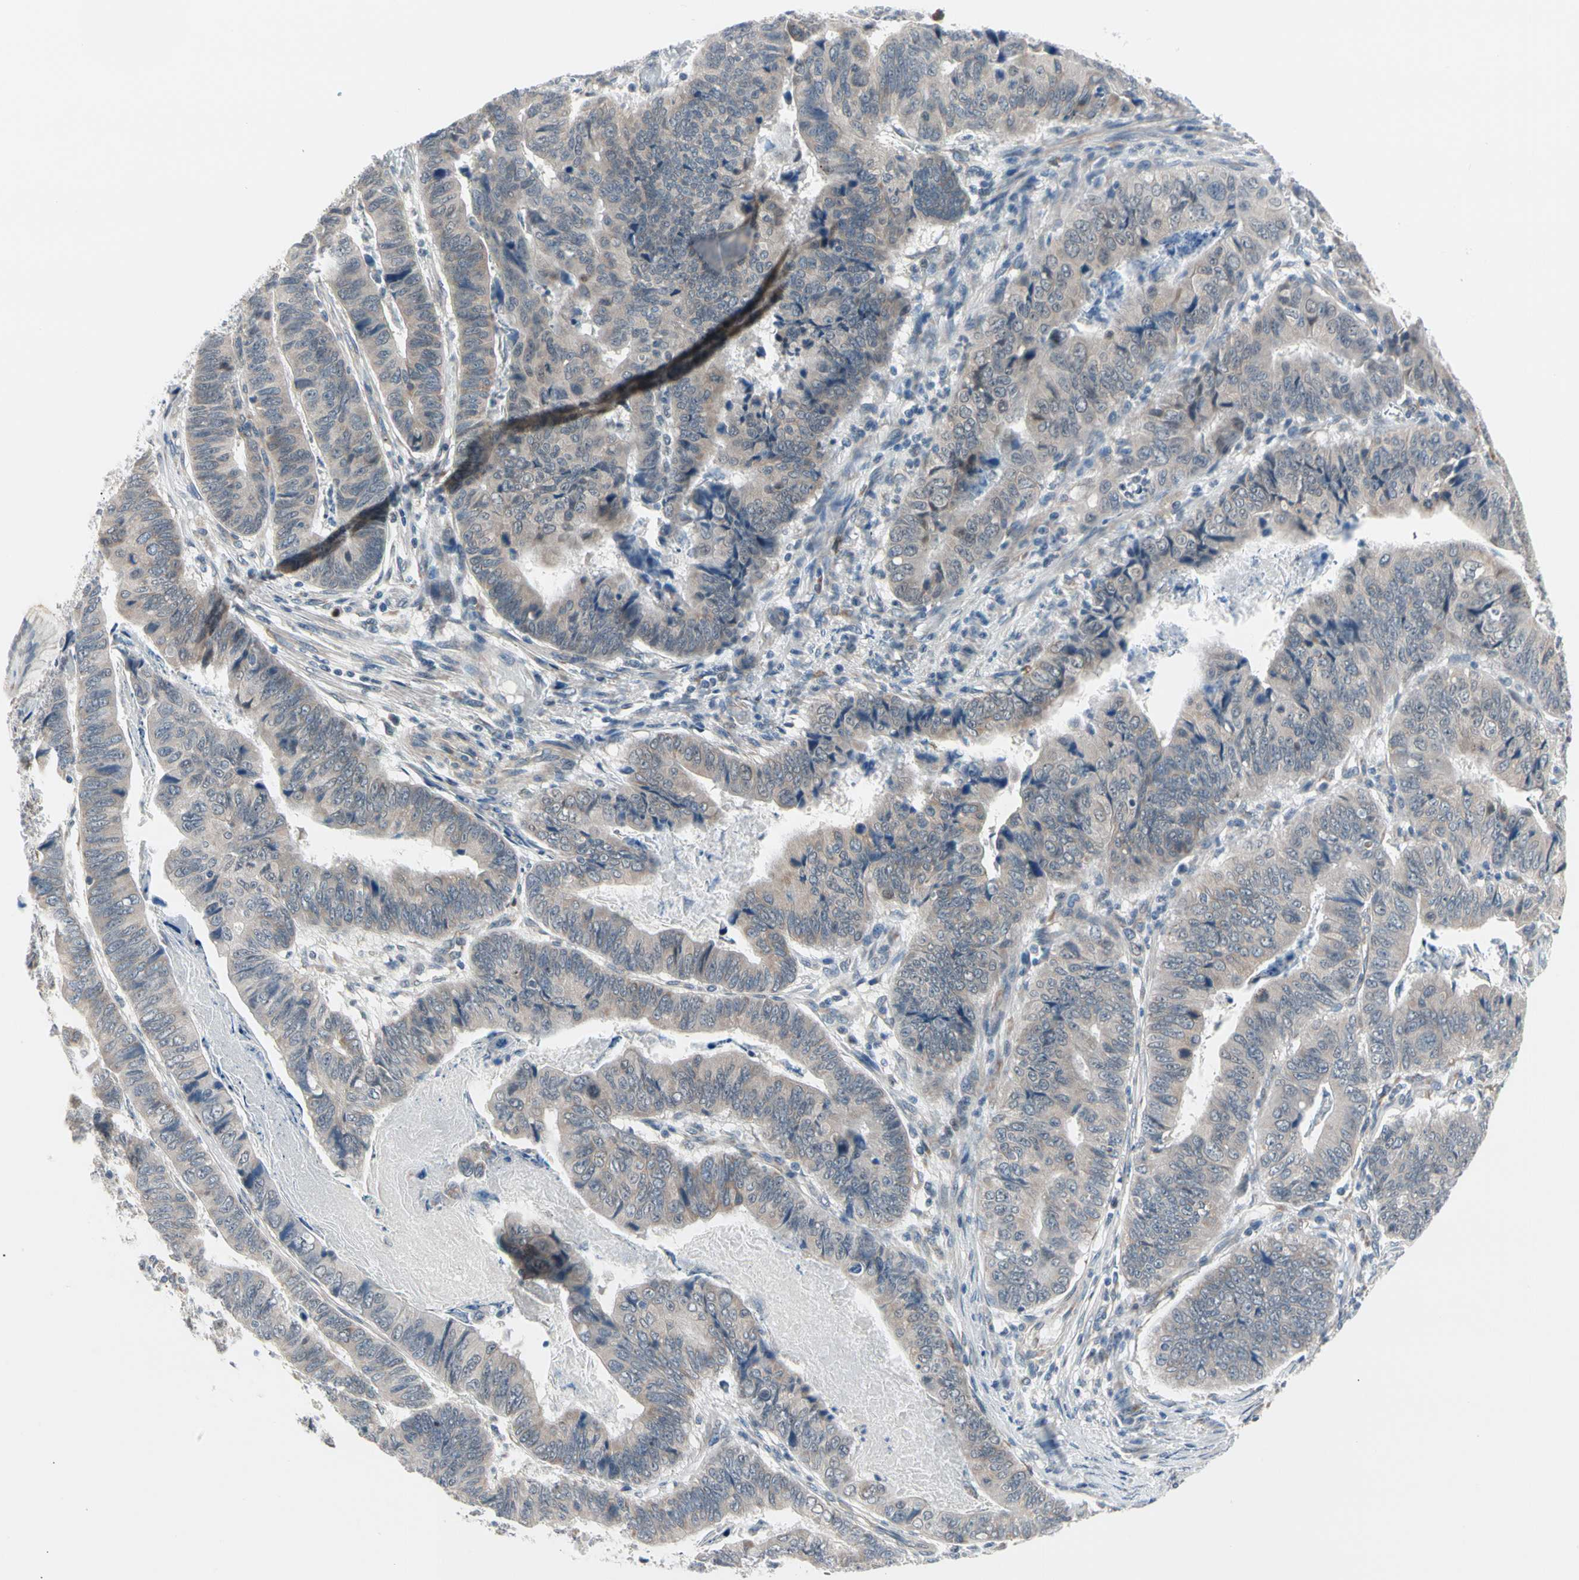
{"staining": {"intensity": "weak", "quantity": ">75%", "location": "cytoplasmic/membranous"}, "tissue": "stomach cancer", "cell_type": "Tumor cells", "image_type": "cancer", "snomed": [{"axis": "morphology", "description": "Adenocarcinoma, NOS"}, {"axis": "topography", "description": "Stomach, lower"}], "caption": "Immunohistochemistry micrograph of stomach adenocarcinoma stained for a protein (brown), which reveals low levels of weak cytoplasmic/membranous positivity in about >75% of tumor cells.", "gene": "MARK1", "patient": {"sex": "male", "age": 77}}